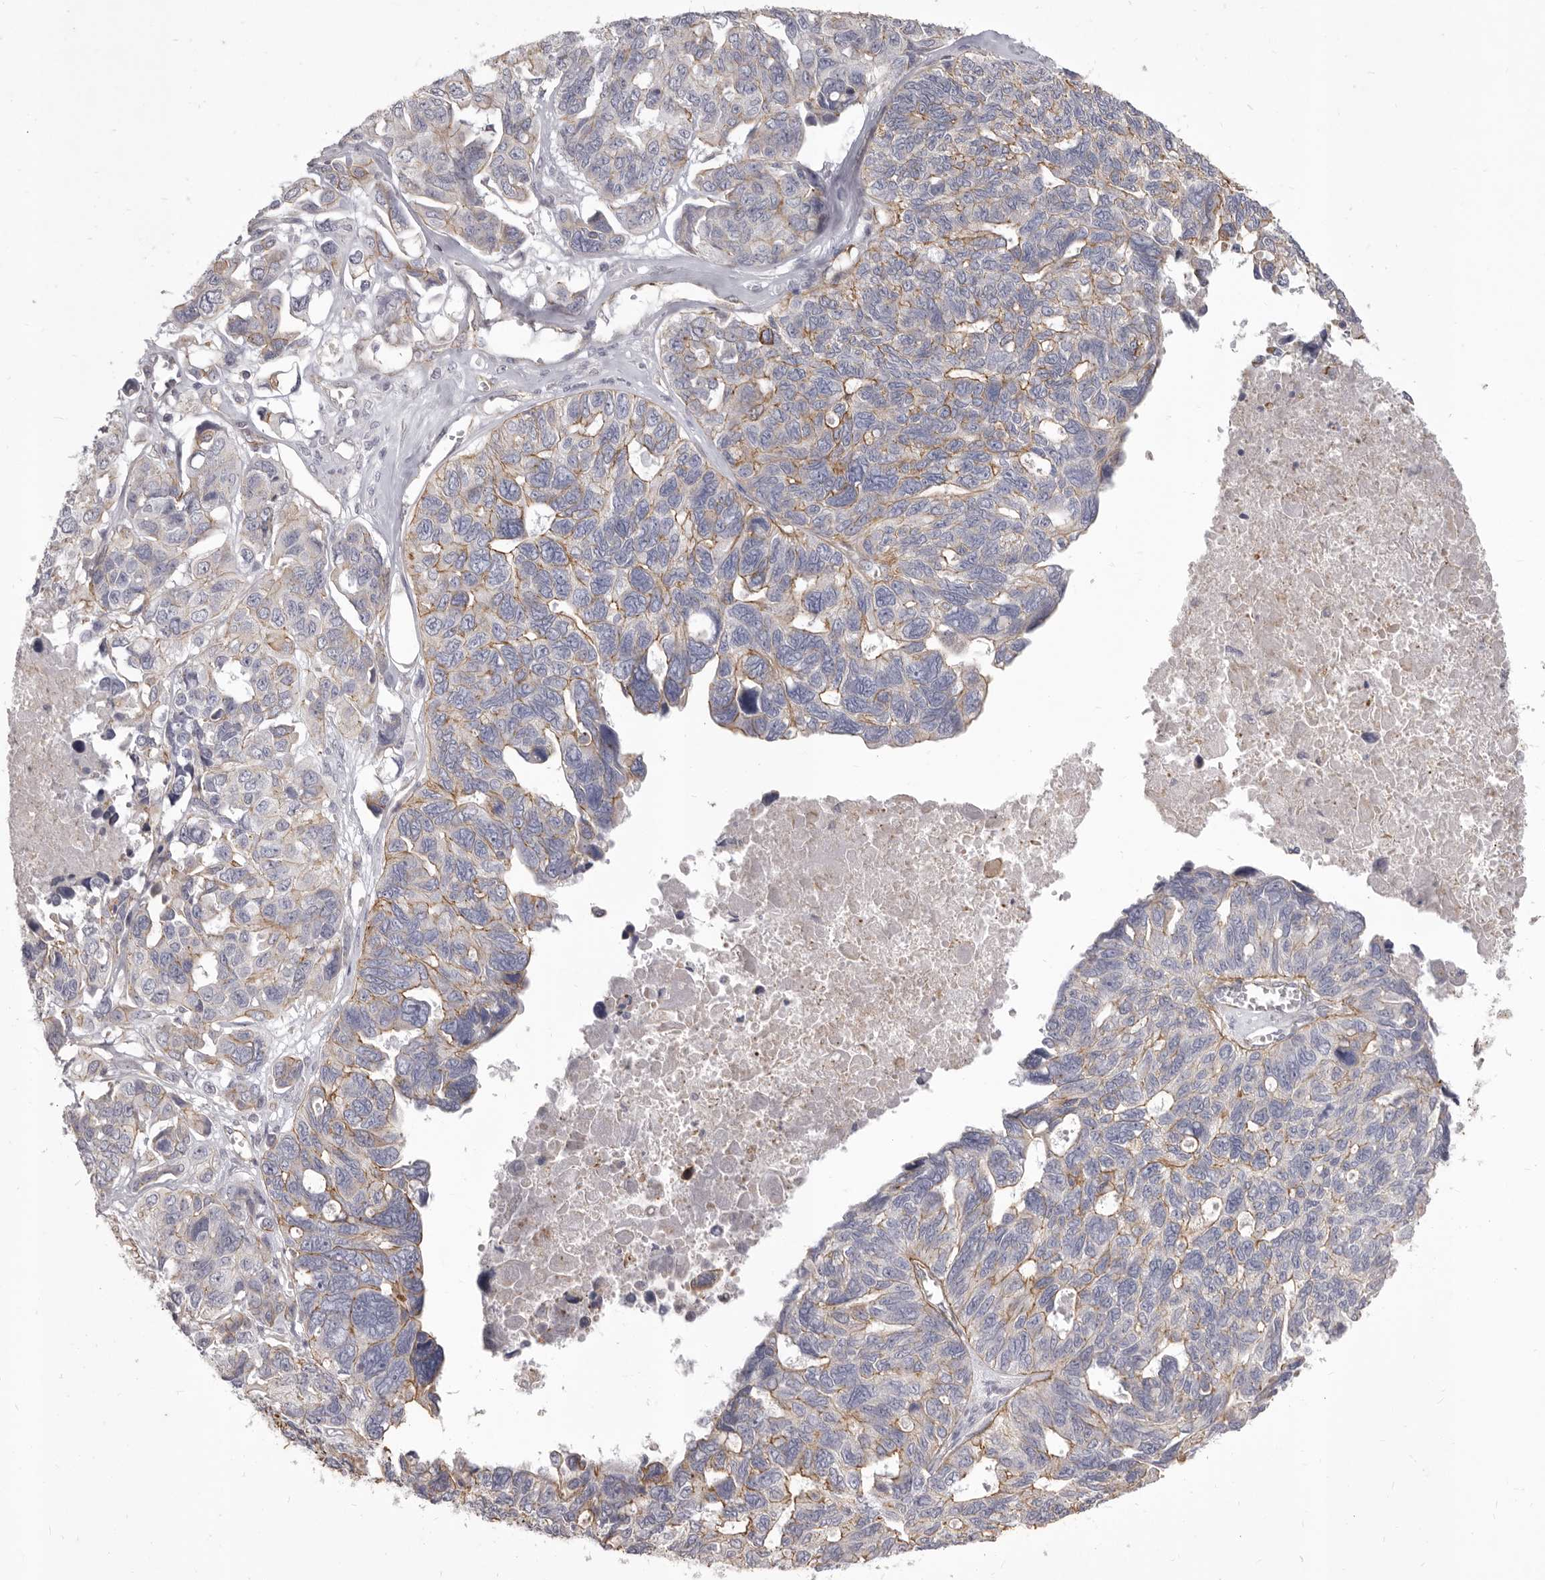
{"staining": {"intensity": "moderate", "quantity": "<25%", "location": "cytoplasmic/membranous"}, "tissue": "ovarian cancer", "cell_type": "Tumor cells", "image_type": "cancer", "snomed": [{"axis": "morphology", "description": "Cystadenocarcinoma, serous, NOS"}, {"axis": "topography", "description": "Ovary"}], "caption": "IHC of human ovarian cancer (serous cystadenocarcinoma) exhibits low levels of moderate cytoplasmic/membranous positivity in about <25% of tumor cells.", "gene": "P2RX6", "patient": {"sex": "female", "age": 79}}